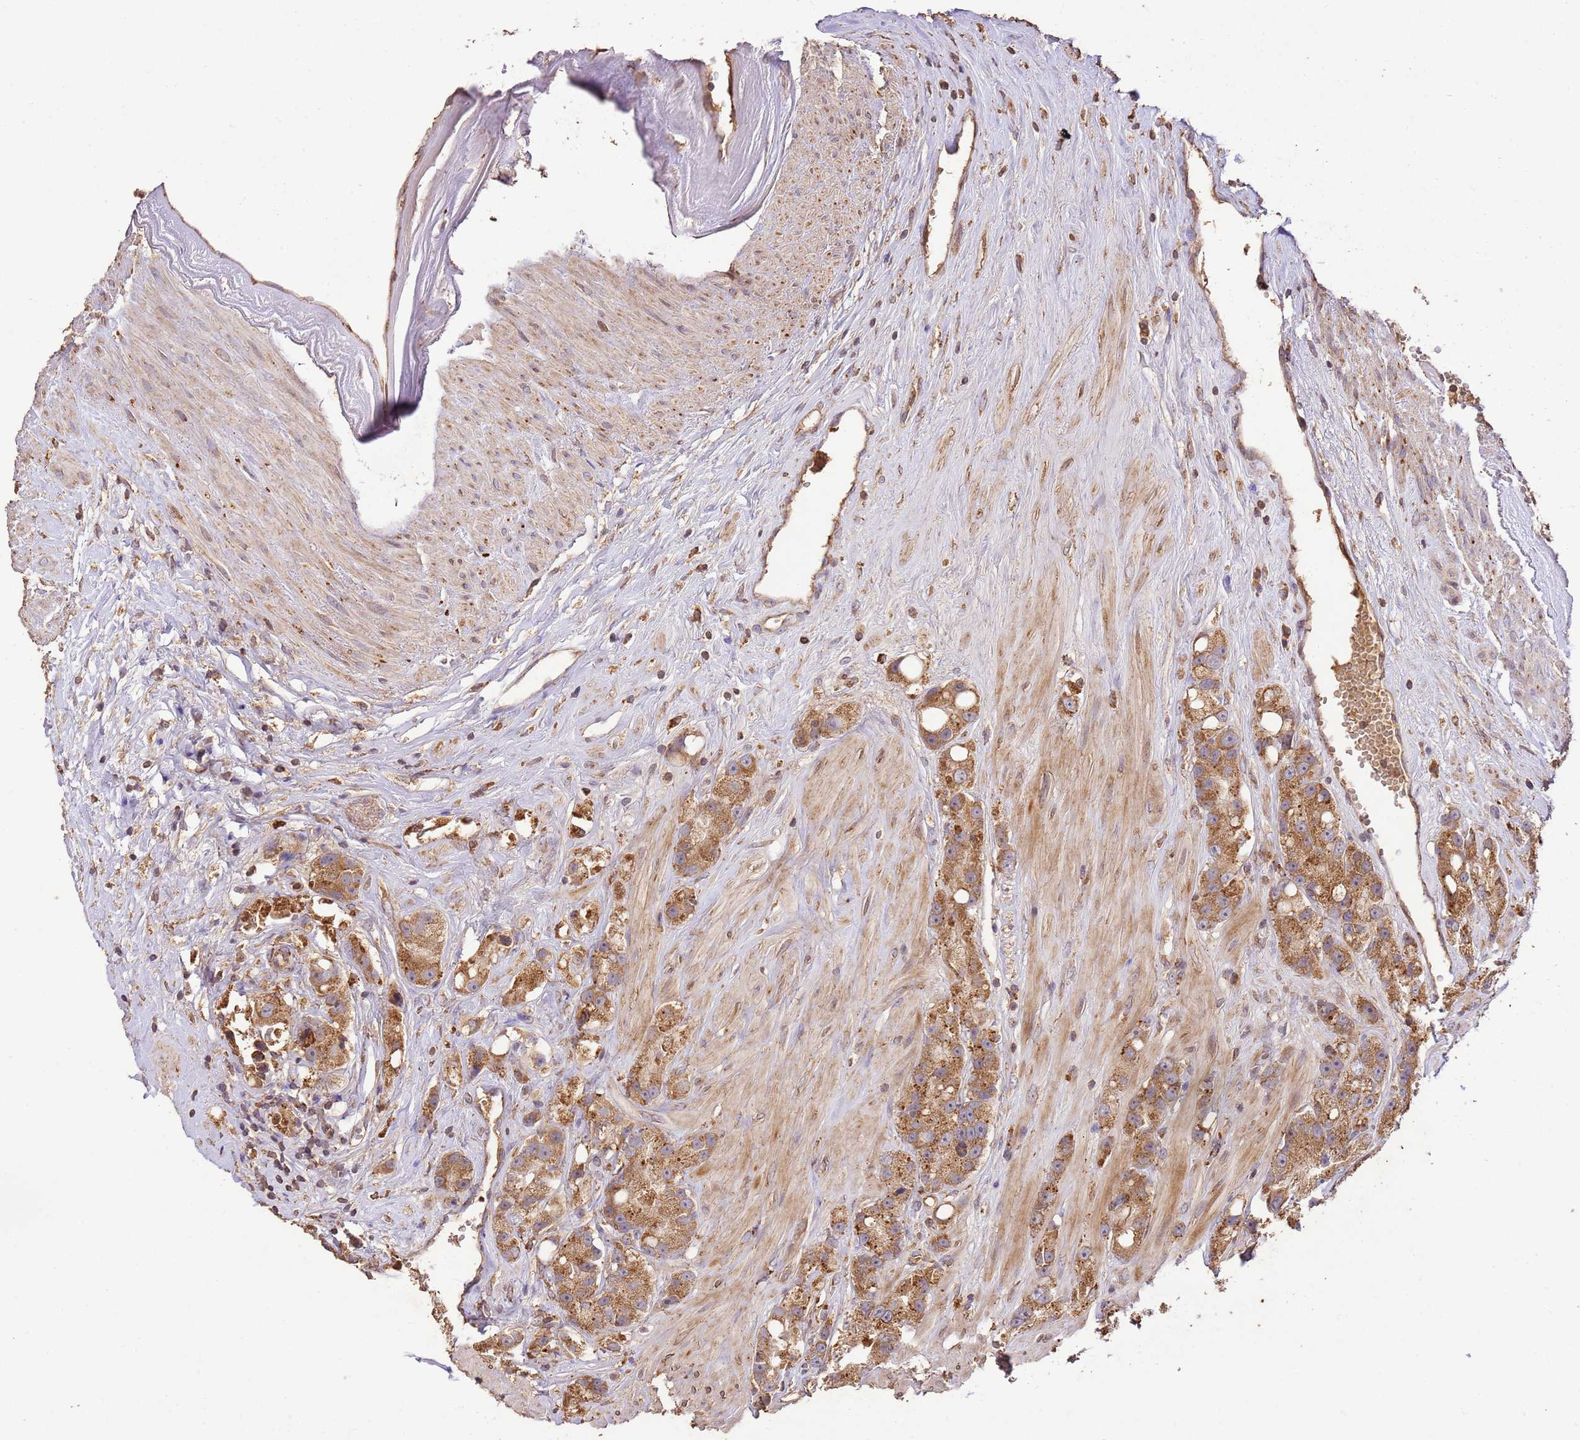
{"staining": {"intensity": "moderate", "quantity": ">75%", "location": "cytoplasmic/membranous"}, "tissue": "prostate cancer", "cell_type": "Tumor cells", "image_type": "cancer", "snomed": [{"axis": "morphology", "description": "Adenocarcinoma, High grade"}, {"axis": "topography", "description": "Prostate"}], "caption": "Prostate cancer stained with a brown dye displays moderate cytoplasmic/membranous positive staining in approximately >75% of tumor cells.", "gene": "LRRC28", "patient": {"sex": "male", "age": 74}}